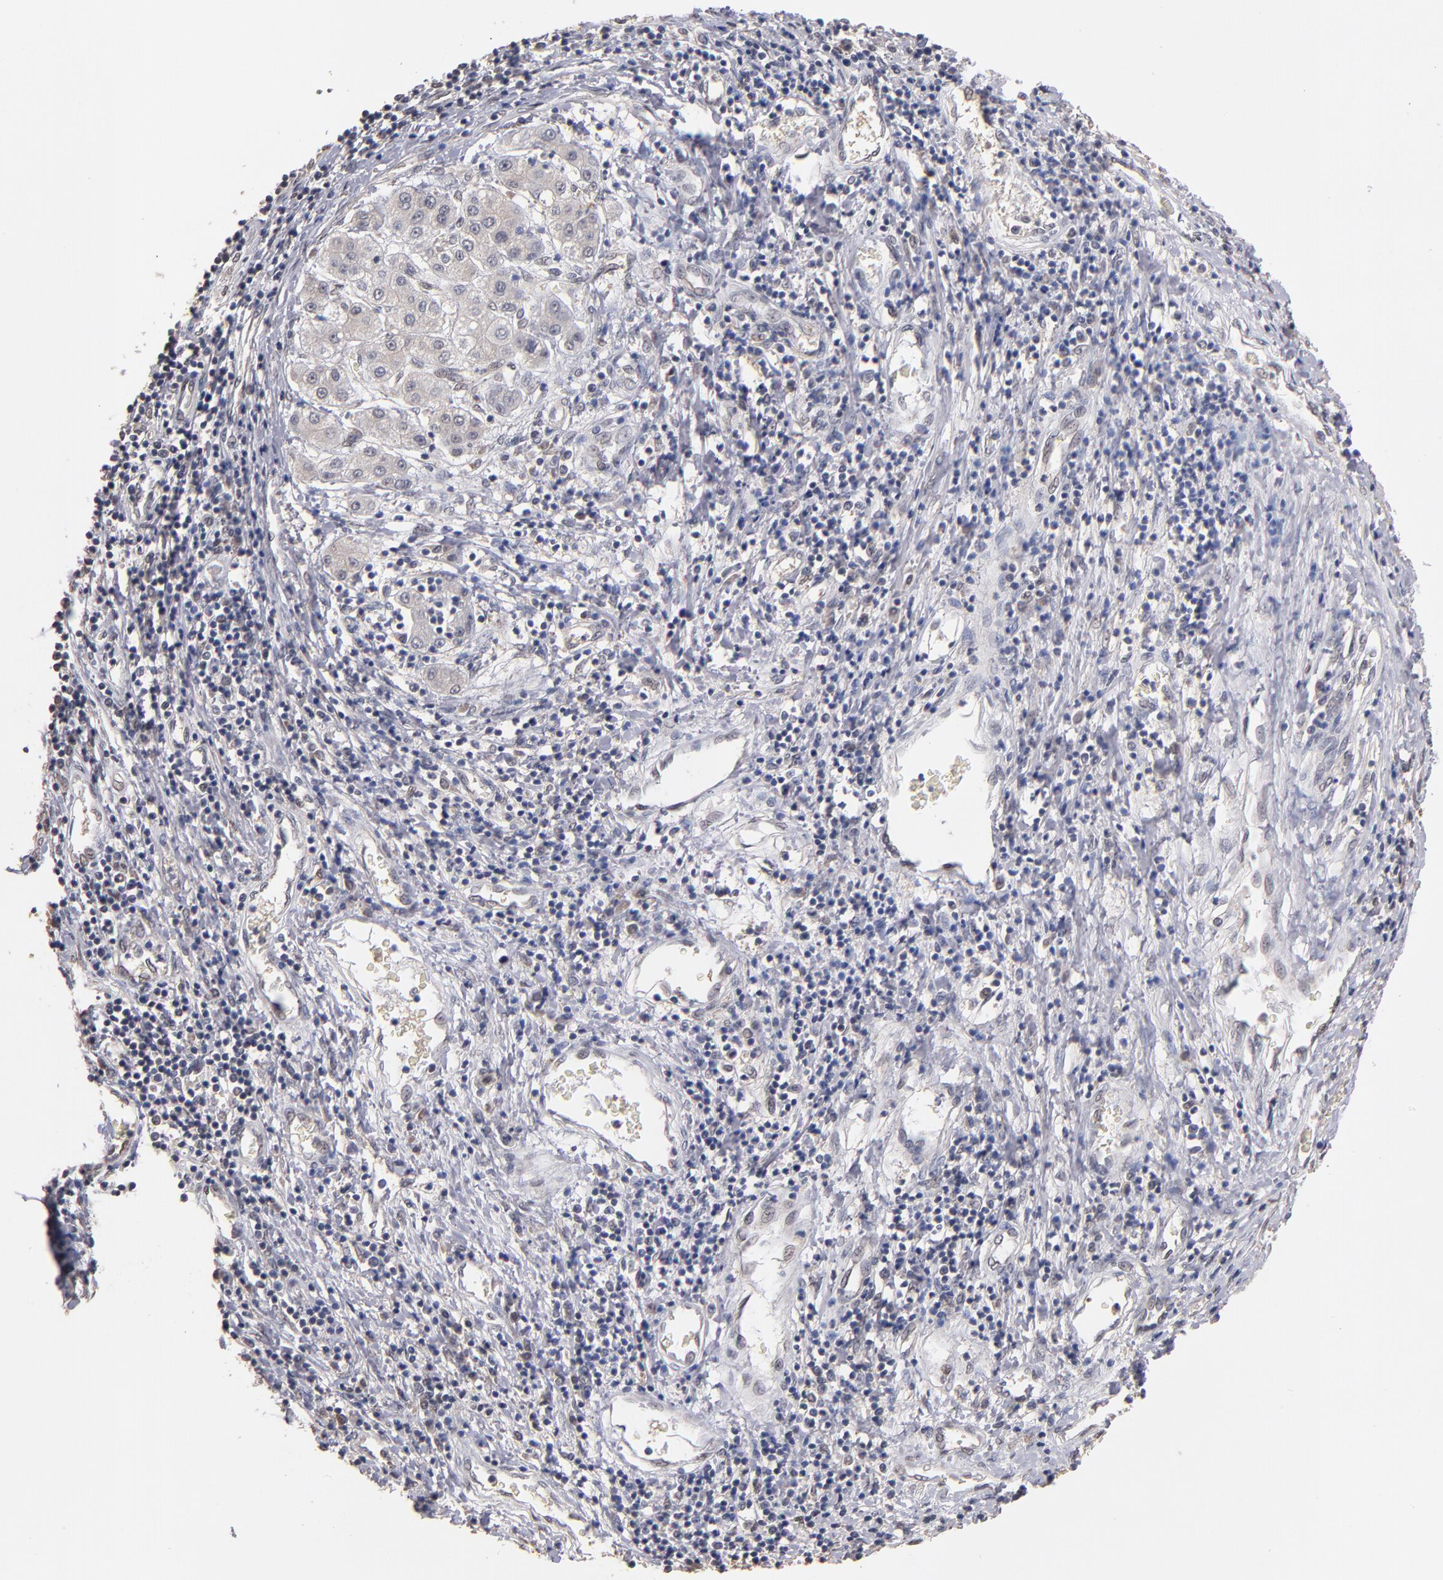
{"staining": {"intensity": "weak", "quantity": "<25%", "location": "cytoplasmic/membranous"}, "tissue": "liver cancer", "cell_type": "Tumor cells", "image_type": "cancer", "snomed": [{"axis": "morphology", "description": "Carcinoma, Hepatocellular, NOS"}, {"axis": "topography", "description": "Liver"}], "caption": "Human liver cancer (hepatocellular carcinoma) stained for a protein using immunohistochemistry (IHC) exhibits no staining in tumor cells.", "gene": "PSMD10", "patient": {"sex": "male", "age": 24}}